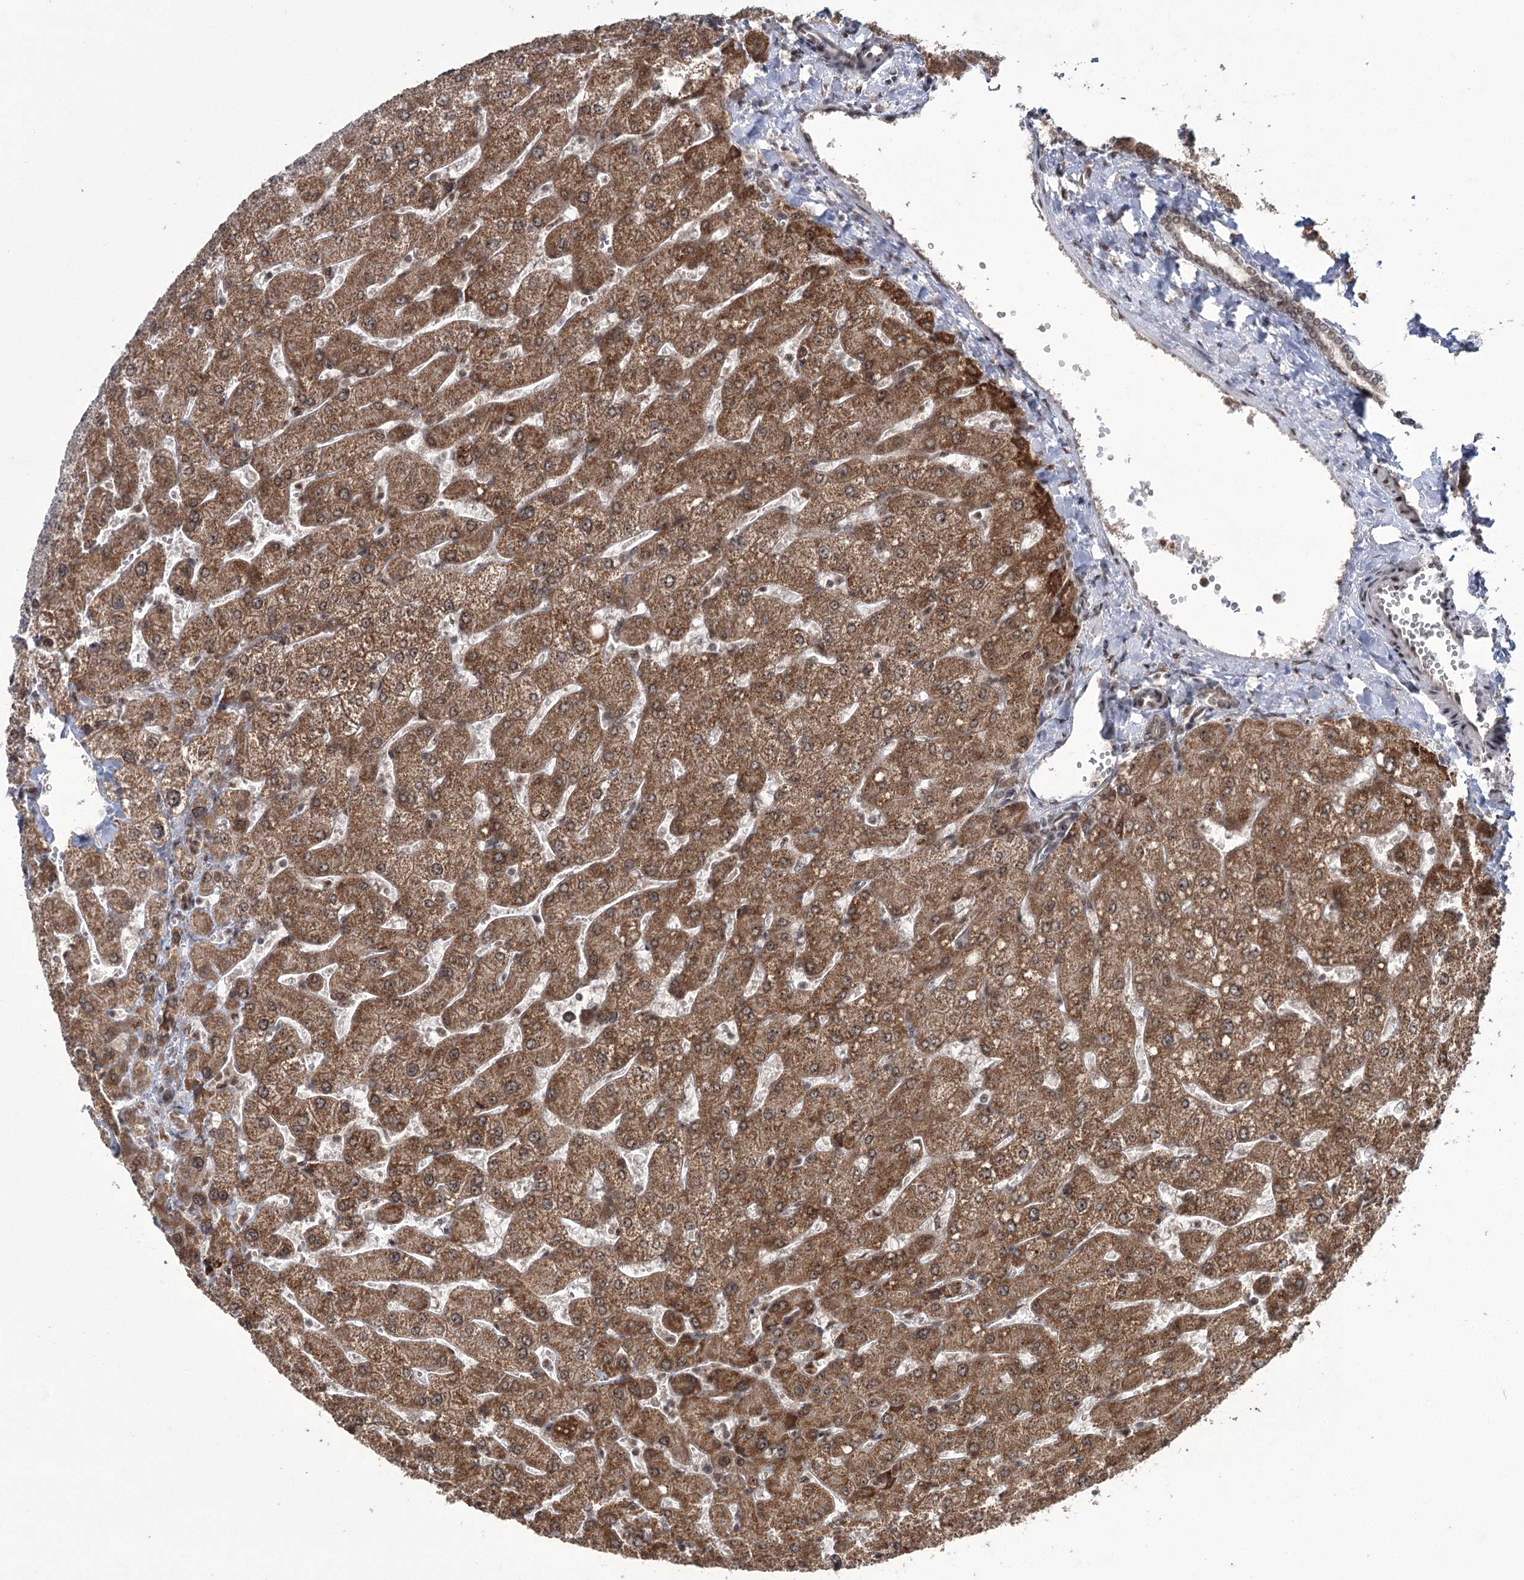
{"staining": {"intensity": "moderate", "quantity": "25%-75%", "location": "cytoplasmic/membranous,nuclear"}, "tissue": "liver", "cell_type": "Cholangiocytes", "image_type": "normal", "snomed": [{"axis": "morphology", "description": "Normal tissue, NOS"}, {"axis": "topography", "description": "Liver"}], "caption": "Immunohistochemistry (IHC) (DAB (3,3'-diaminobenzidine)) staining of normal human liver demonstrates moderate cytoplasmic/membranous,nuclear protein positivity in about 25%-75% of cholangiocytes.", "gene": "ERCC3", "patient": {"sex": "male", "age": 55}}